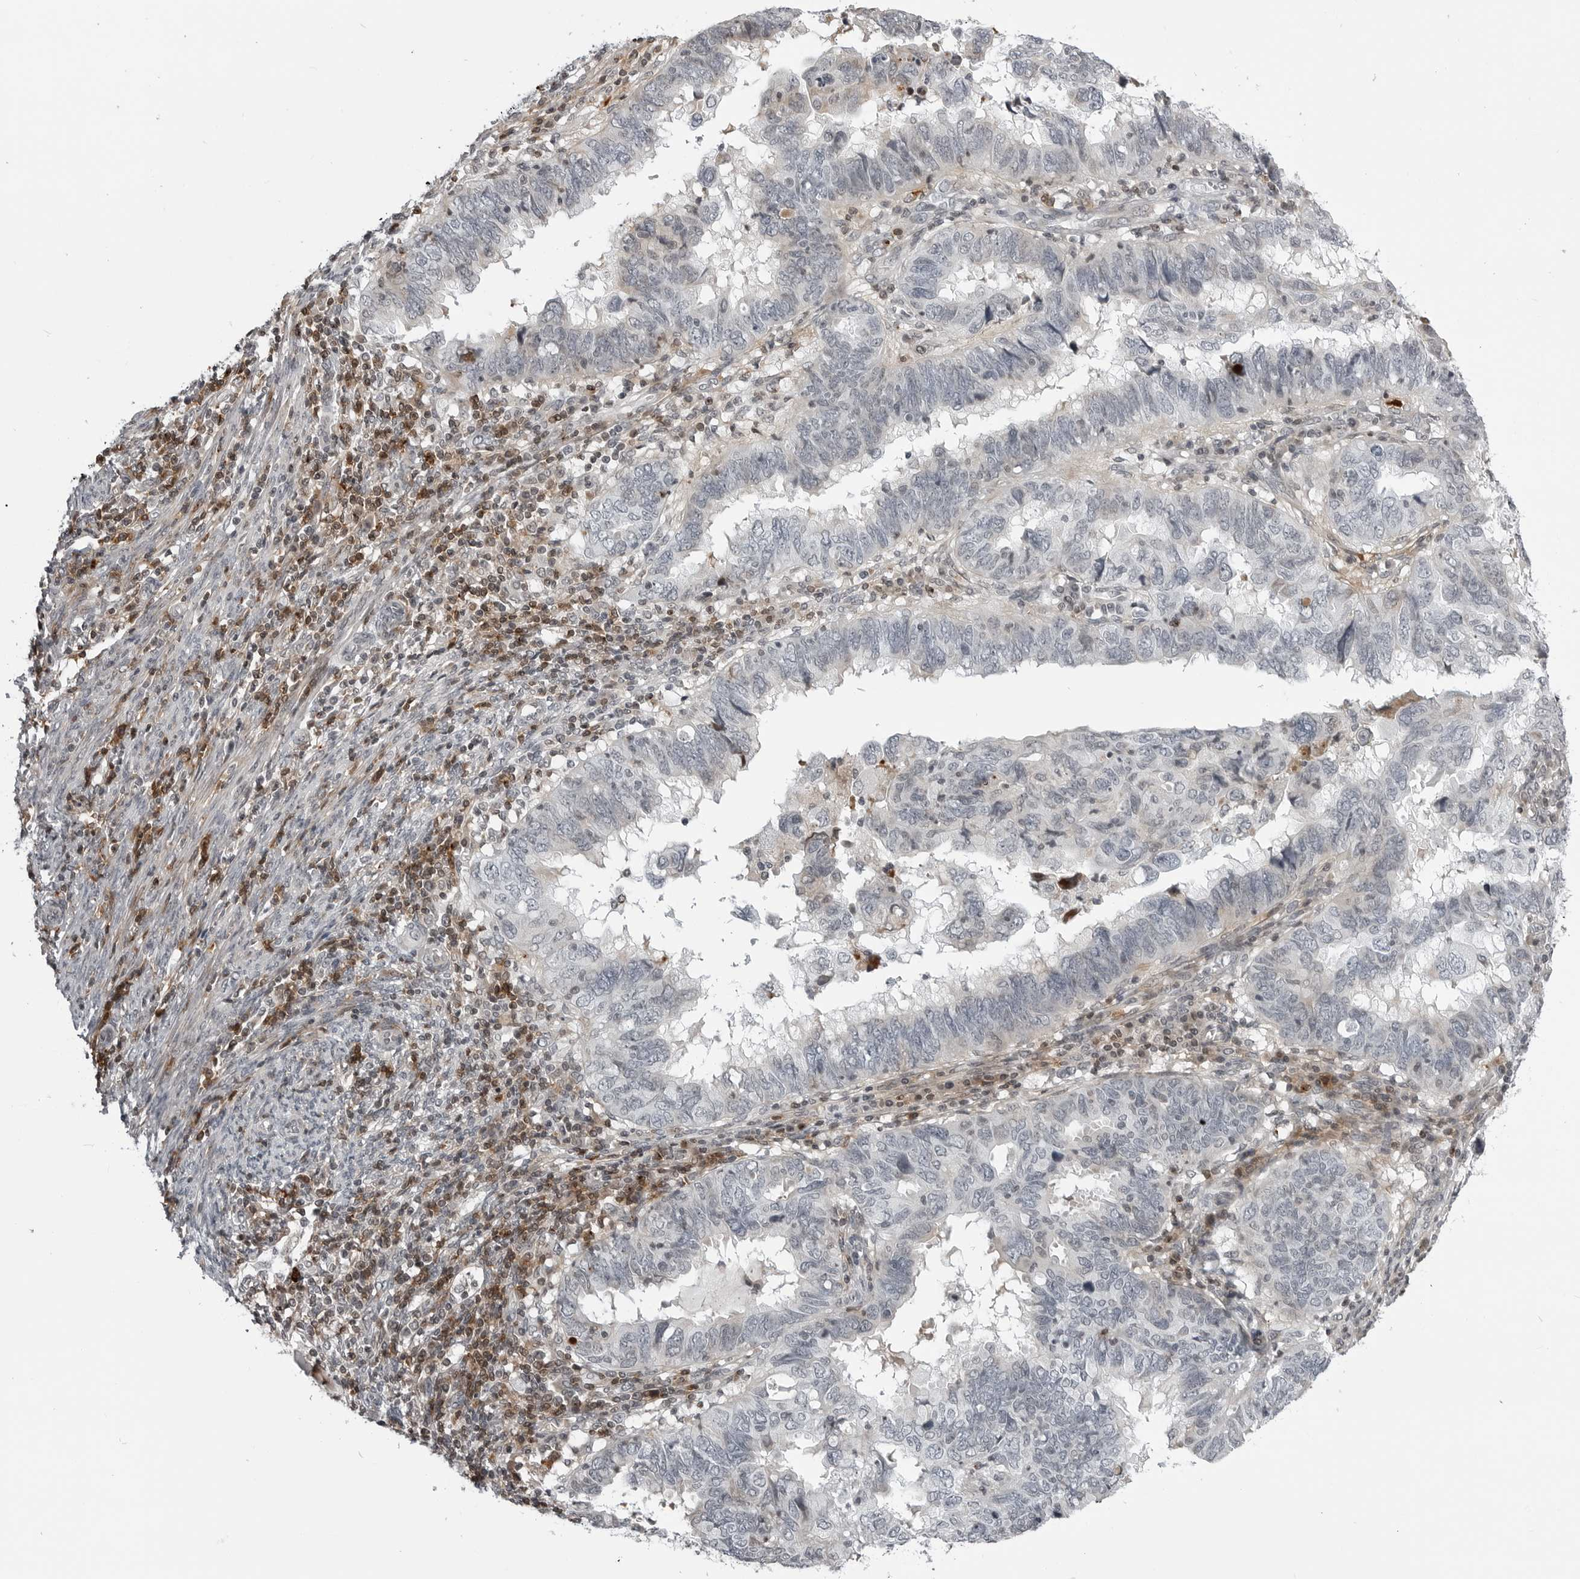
{"staining": {"intensity": "negative", "quantity": "none", "location": "none"}, "tissue": "endometrial cancer", "cell_type": "Tumor cells", "image_type": "cancer", "snomed": [{"axis": "morphology", "description": "Adenocarcinoma, NOS"}, {"axis": "topography", "description": "Uterus"}], "caption": "Immunohistochemistry (IHC) of human endometrial cancer reveals no staining in tumor cells.", "gene": "CXCR5", "patient": {"sex": "female", "age": 77}}